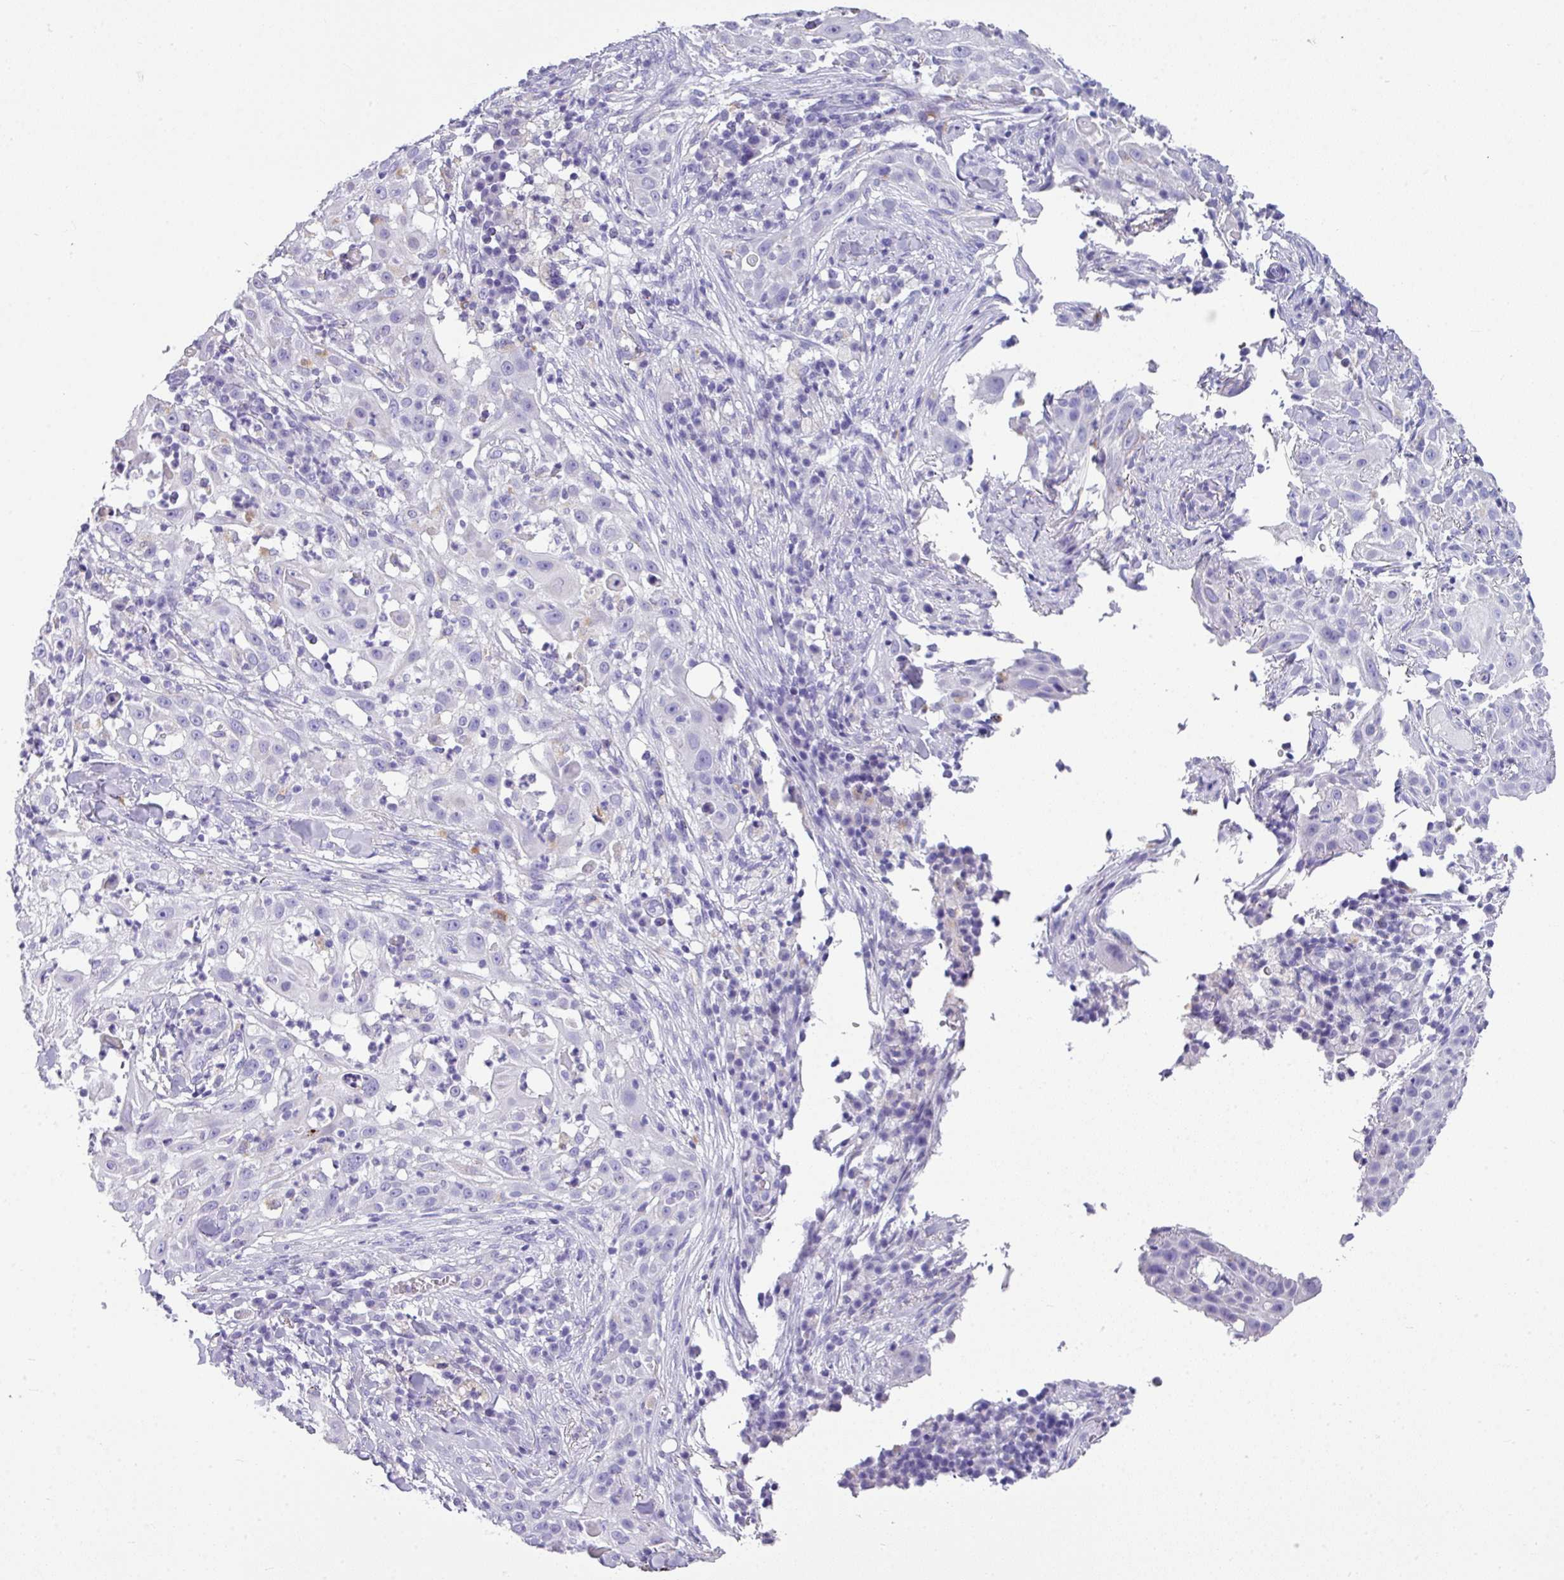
{"staining": {"intensity": "negative", "quantity": "none", "location": "none"}, "tissue": "skin cancer", "cell_type": "Tumor cells", "image_type": "cancer", "snomed": [{"axis": "morphology", "description": "Squamous cell carcinoma, NOS"}, {"axis": "topography", "description": "Skin"}], "caption": "IHC micrograph of human squamous cell carcinoma (skin) stained for a protein (brown), which reveals no expression in tumor cells.", "gene": "ZNF568", "patient": {"sex": "female", "age": 44}}